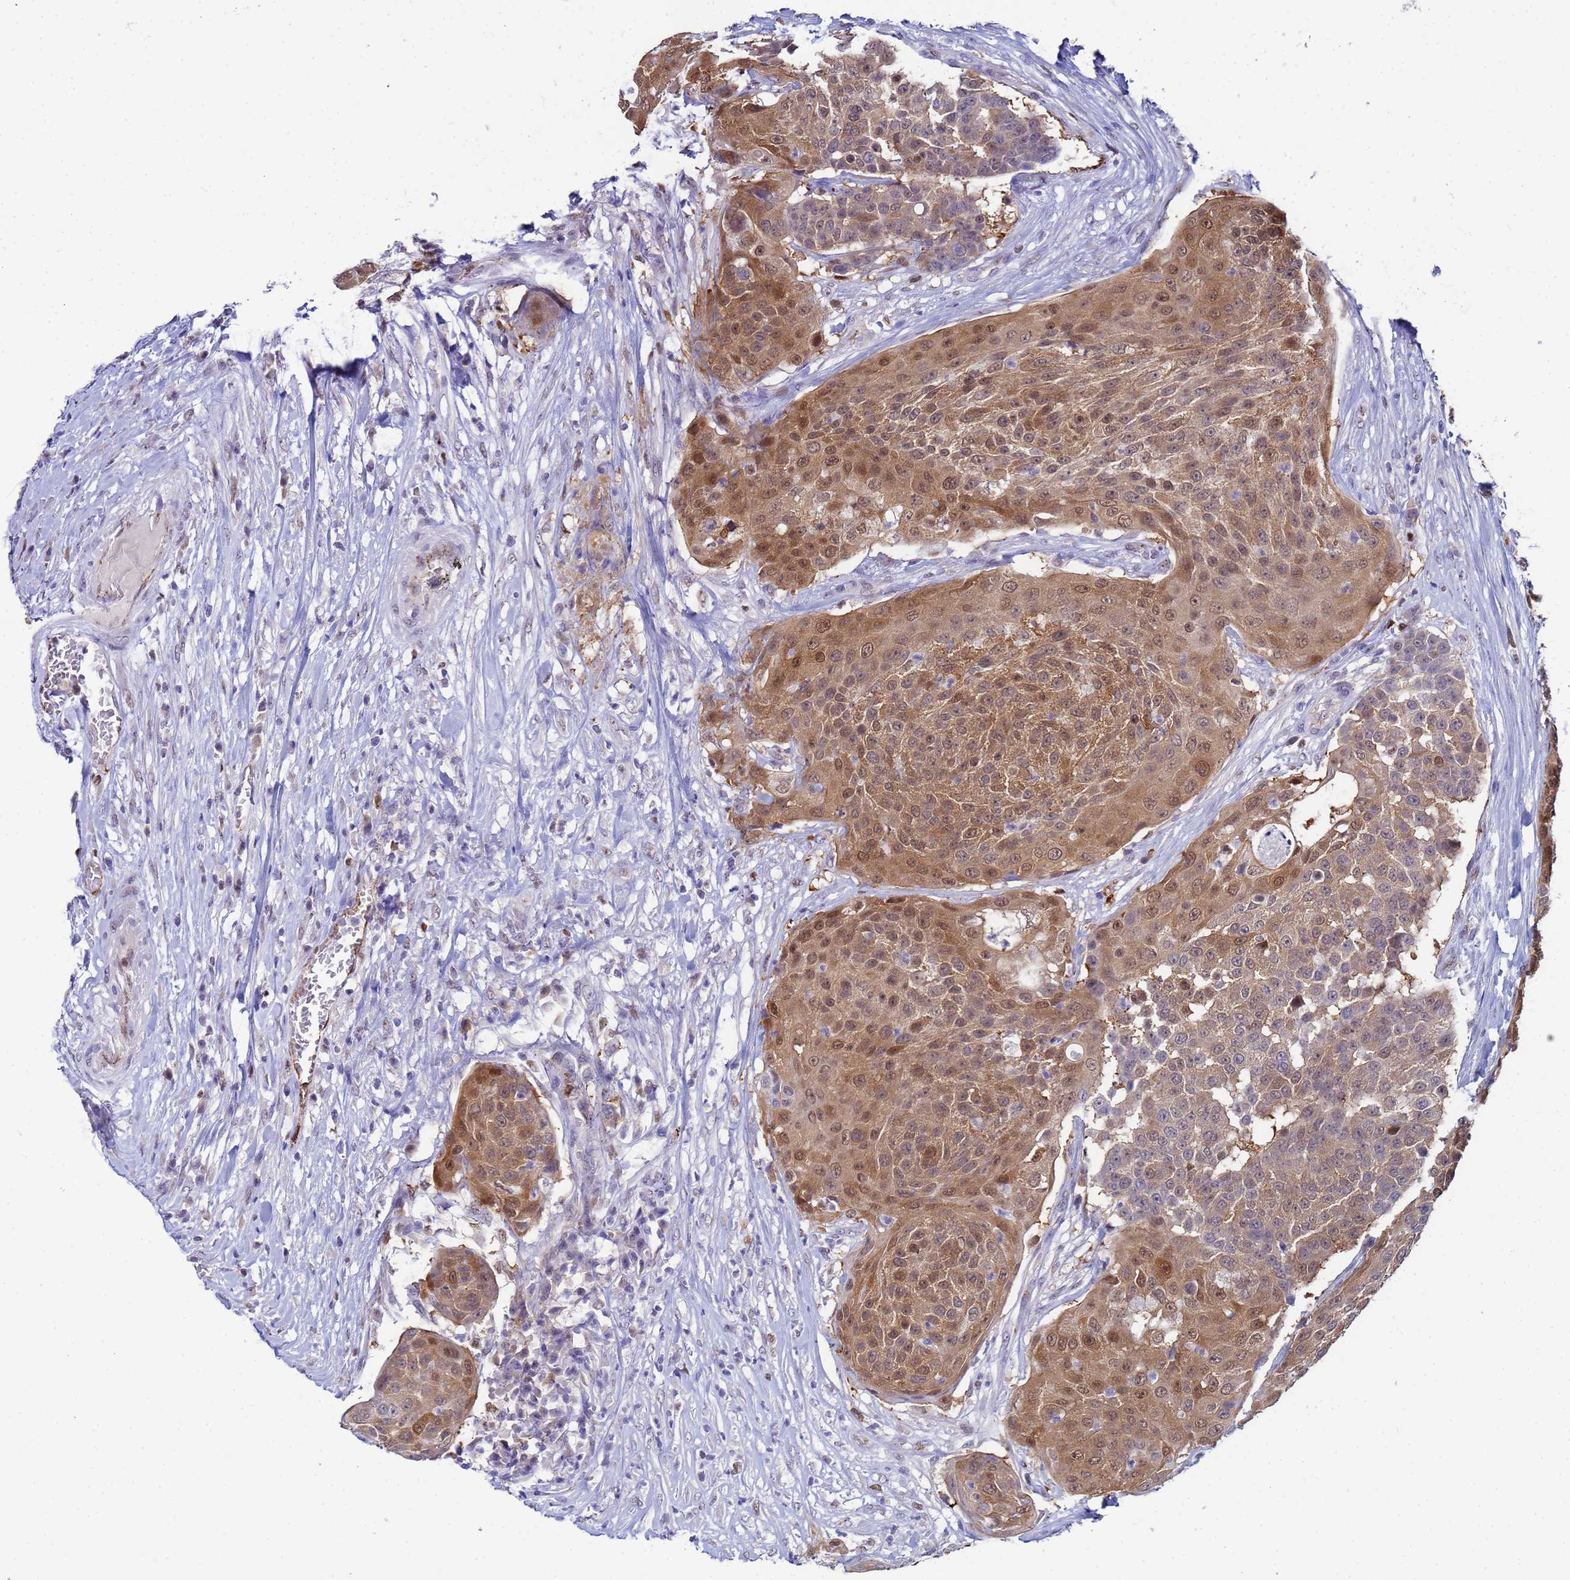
{"staining": {"intensity": "moderate", "quantity": ">75%", "location": "cytoplasmic/membranous,nuclear"}, "tissue": "urothelial cancer", "cell_type": "Tumor cells", "image_type": "cancer", "snomed": [{"axis": "morphology", "description": "Urothelial carcinoma, High grade"}, {"axis": "topography", "description": "Urinary bladder"}], "caption": "A brown stain labels moderate cytoplasmic/membranous and nuclear positivity of a protein in urothelial cancer tumor cells.", "gene": "SLC25A37", "patient": {"sex": "female", "age": 63}}